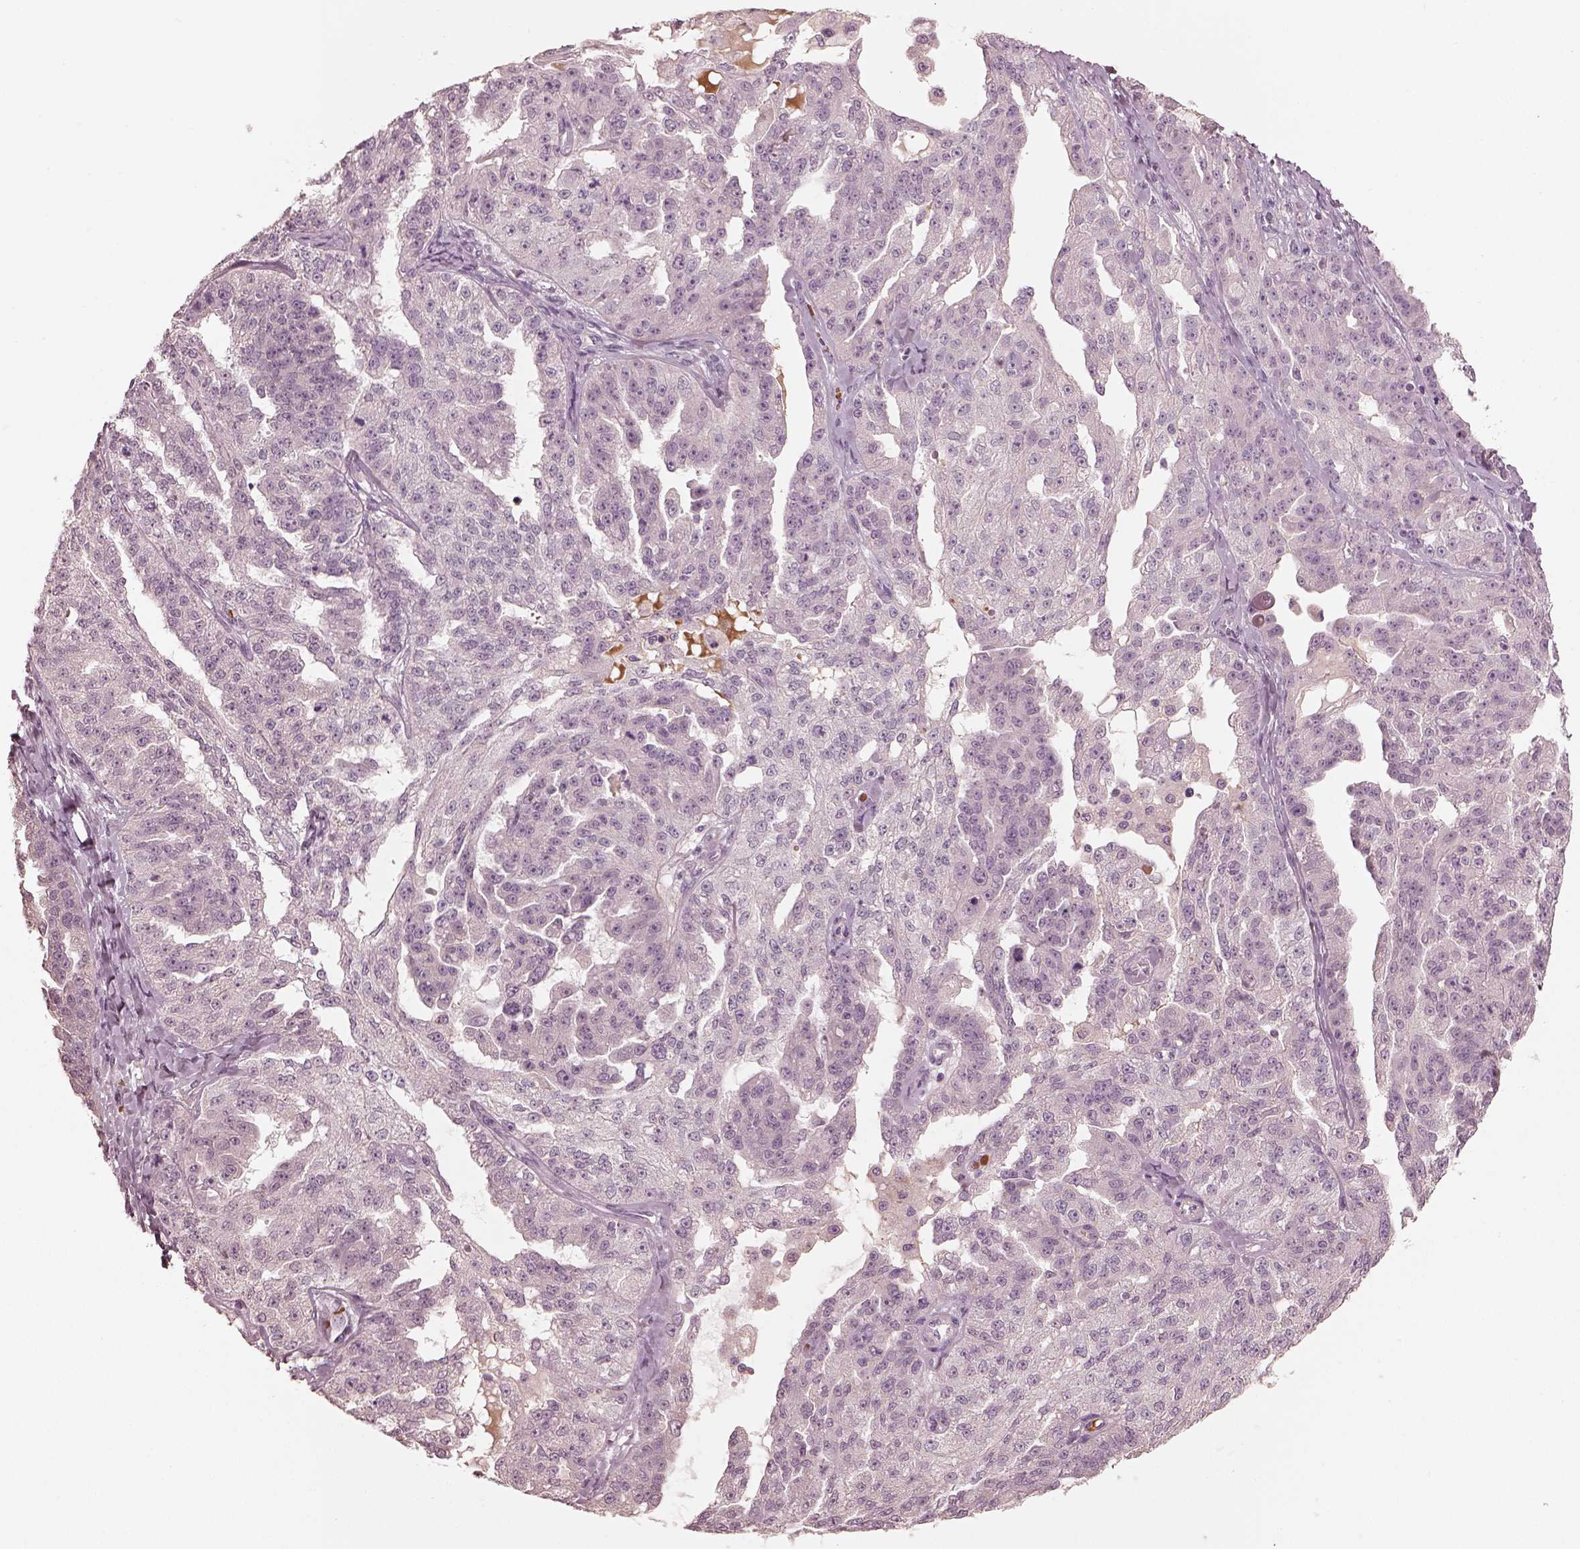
{"staining": {"intensity": "negative", "quantity": "none", "location": "none"}, "tissue": "ovarian cancer", "cell_type": "Tumor cells", "image_type": "cancer", "snomed": [{"axis": "morphology", "description": "Cystadenocarcinoma, serous, NOS"}, {"axis": "topography", "description": "Ovary"}], "caption": "Immunohistochemical staining of serous cystadenocarcinoma (ovarian) displays no significant expression in tumor cells.", "gene": "ANKLE1", "patient": {"sex": "female", "age": 58}}